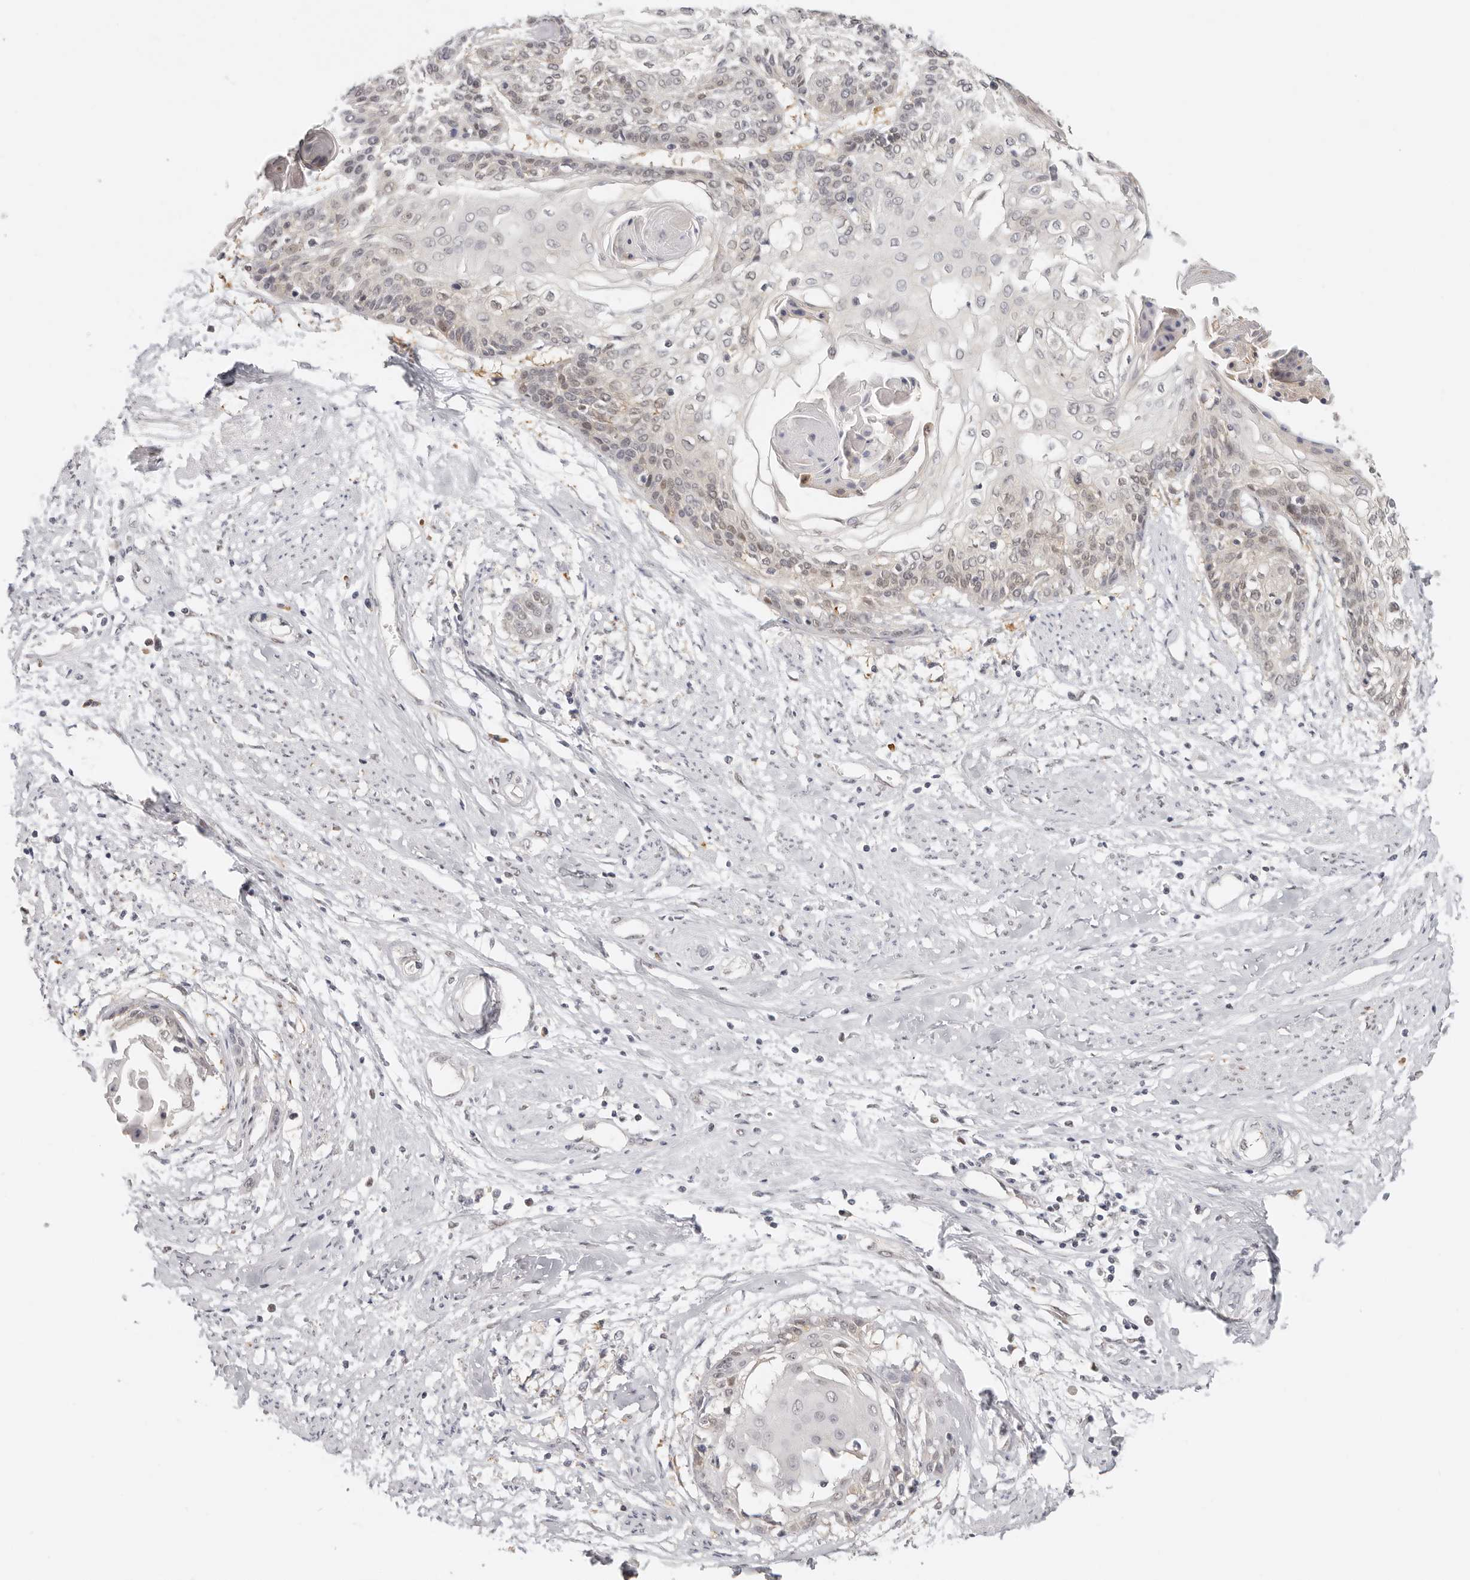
{"staining": {"intensity": "weak", "quantity": "<25%", "location": "nuclear"}, "tissue": "cervical cancer", "cell_type": "Tumor cells", "image_type": "cancer", "snomed": [{"axis": "morphology", "description": "Squamous cell carcinoma, NOS"}, {"axis": "topography", "description": "Cervix"}], "caption": "Protein analysis of squamous cell carcinoma (cervical) demonstrates no significant positivity in tumor cells.", "gene": "LARP7", "patient": {"sex": "female", "age": 57}}